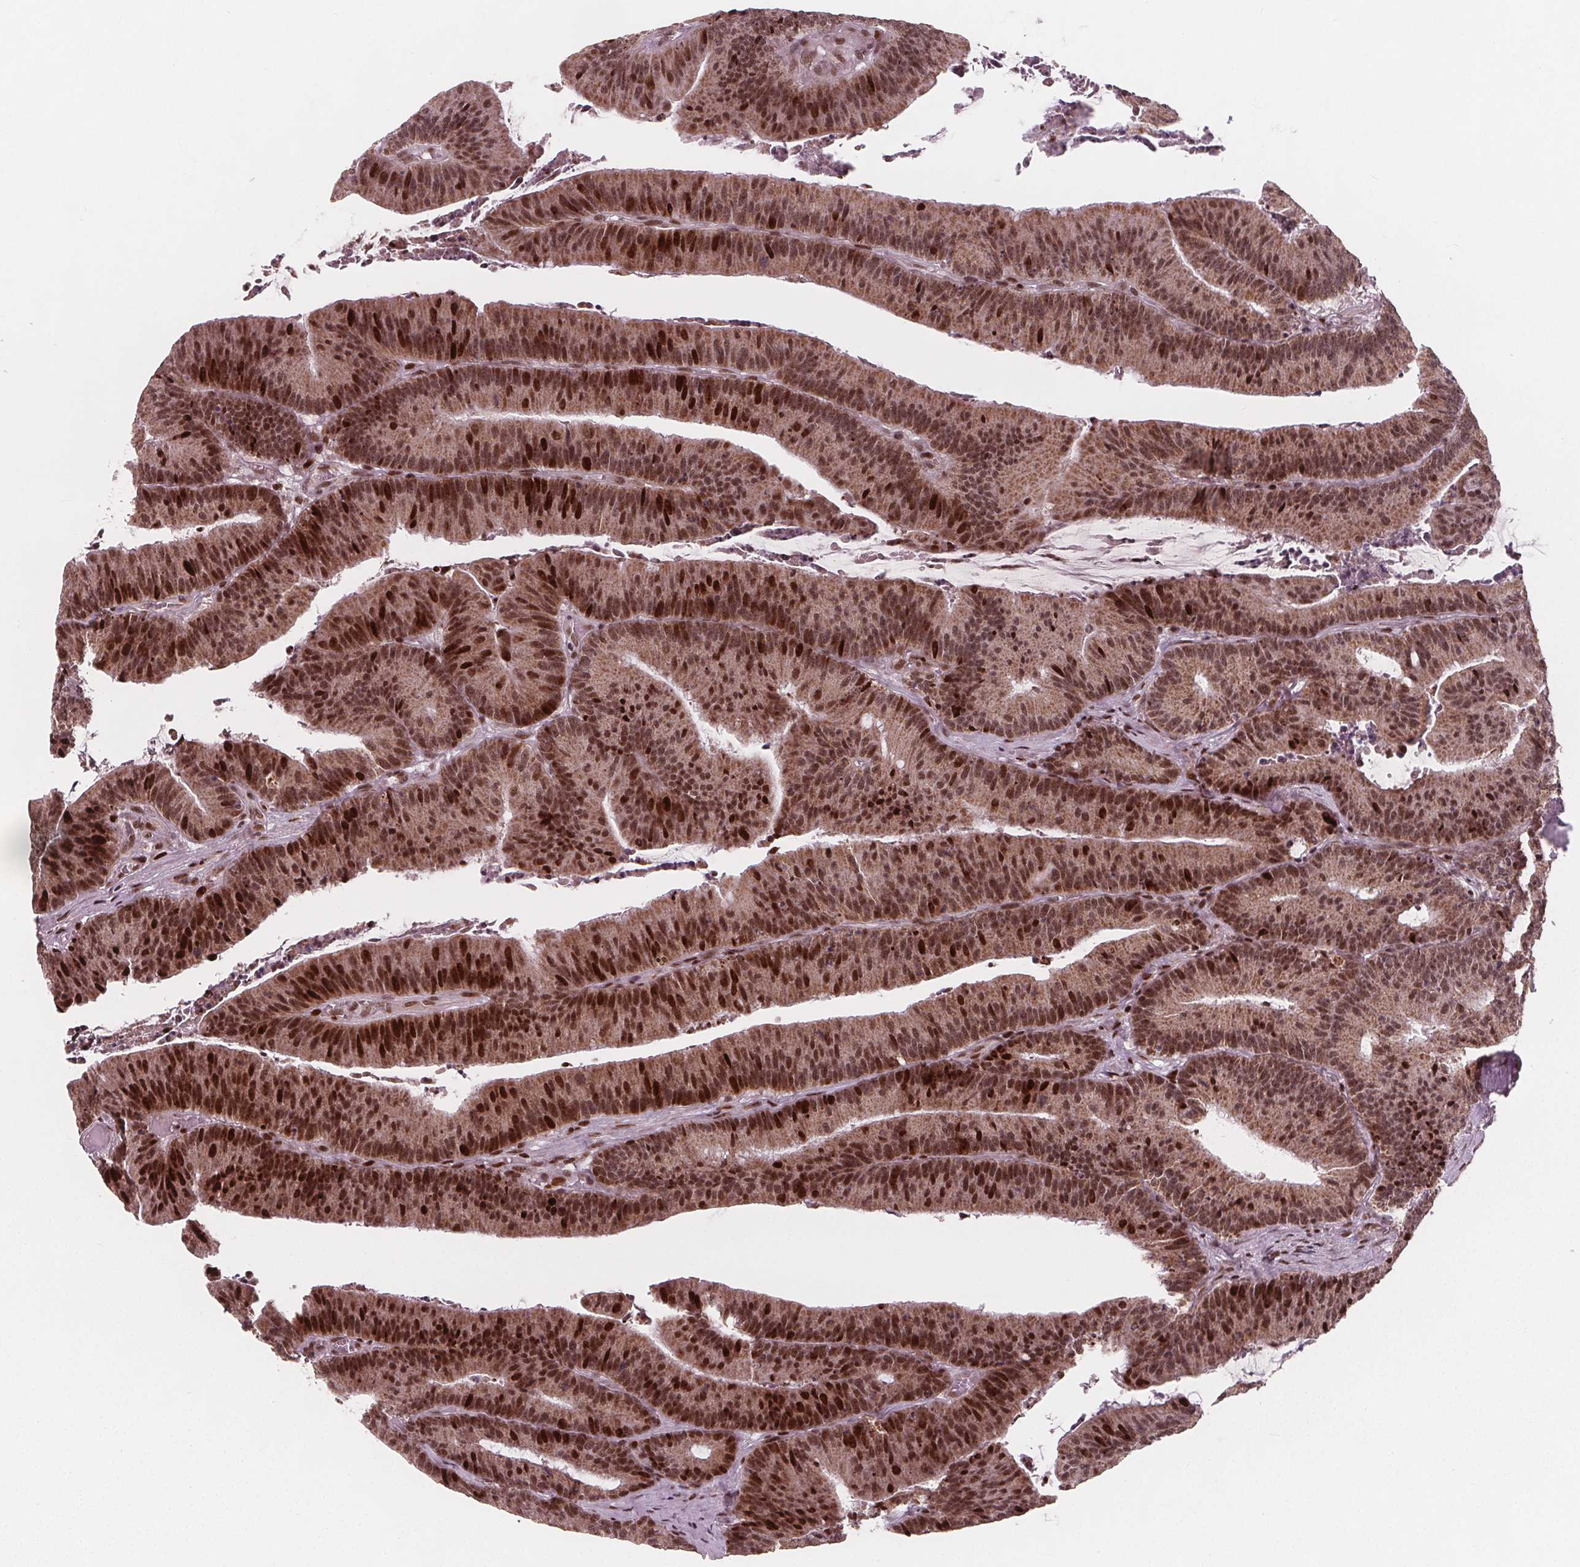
{"staining": {"intensity": "strong", "quantity": ">75%", "location": "cytoplasmic/membranous,nuclear"}, "tissue": "colorectal cancer", "cell_type": "Tumor cells", "image_type": "cancer", "snomed": [{"axis": "morphology", "description": "Adenocarcinoma, NOS"}, {"axis": "topography", "description": "Colon"}], "caption": "Colorectal cancer (adenocarcinoma) was stained to show a protein in brown. There is high levels of strong cytoplasmic/membranous and nuclear positivity in about >75% of tumor cells. (DAB (3,3'-diaminobenzidine) = brown stain, brightfield microscopy at high magnification).", "gene": "SNRNP35", "patient": {"sex": "female", "age": 78}}